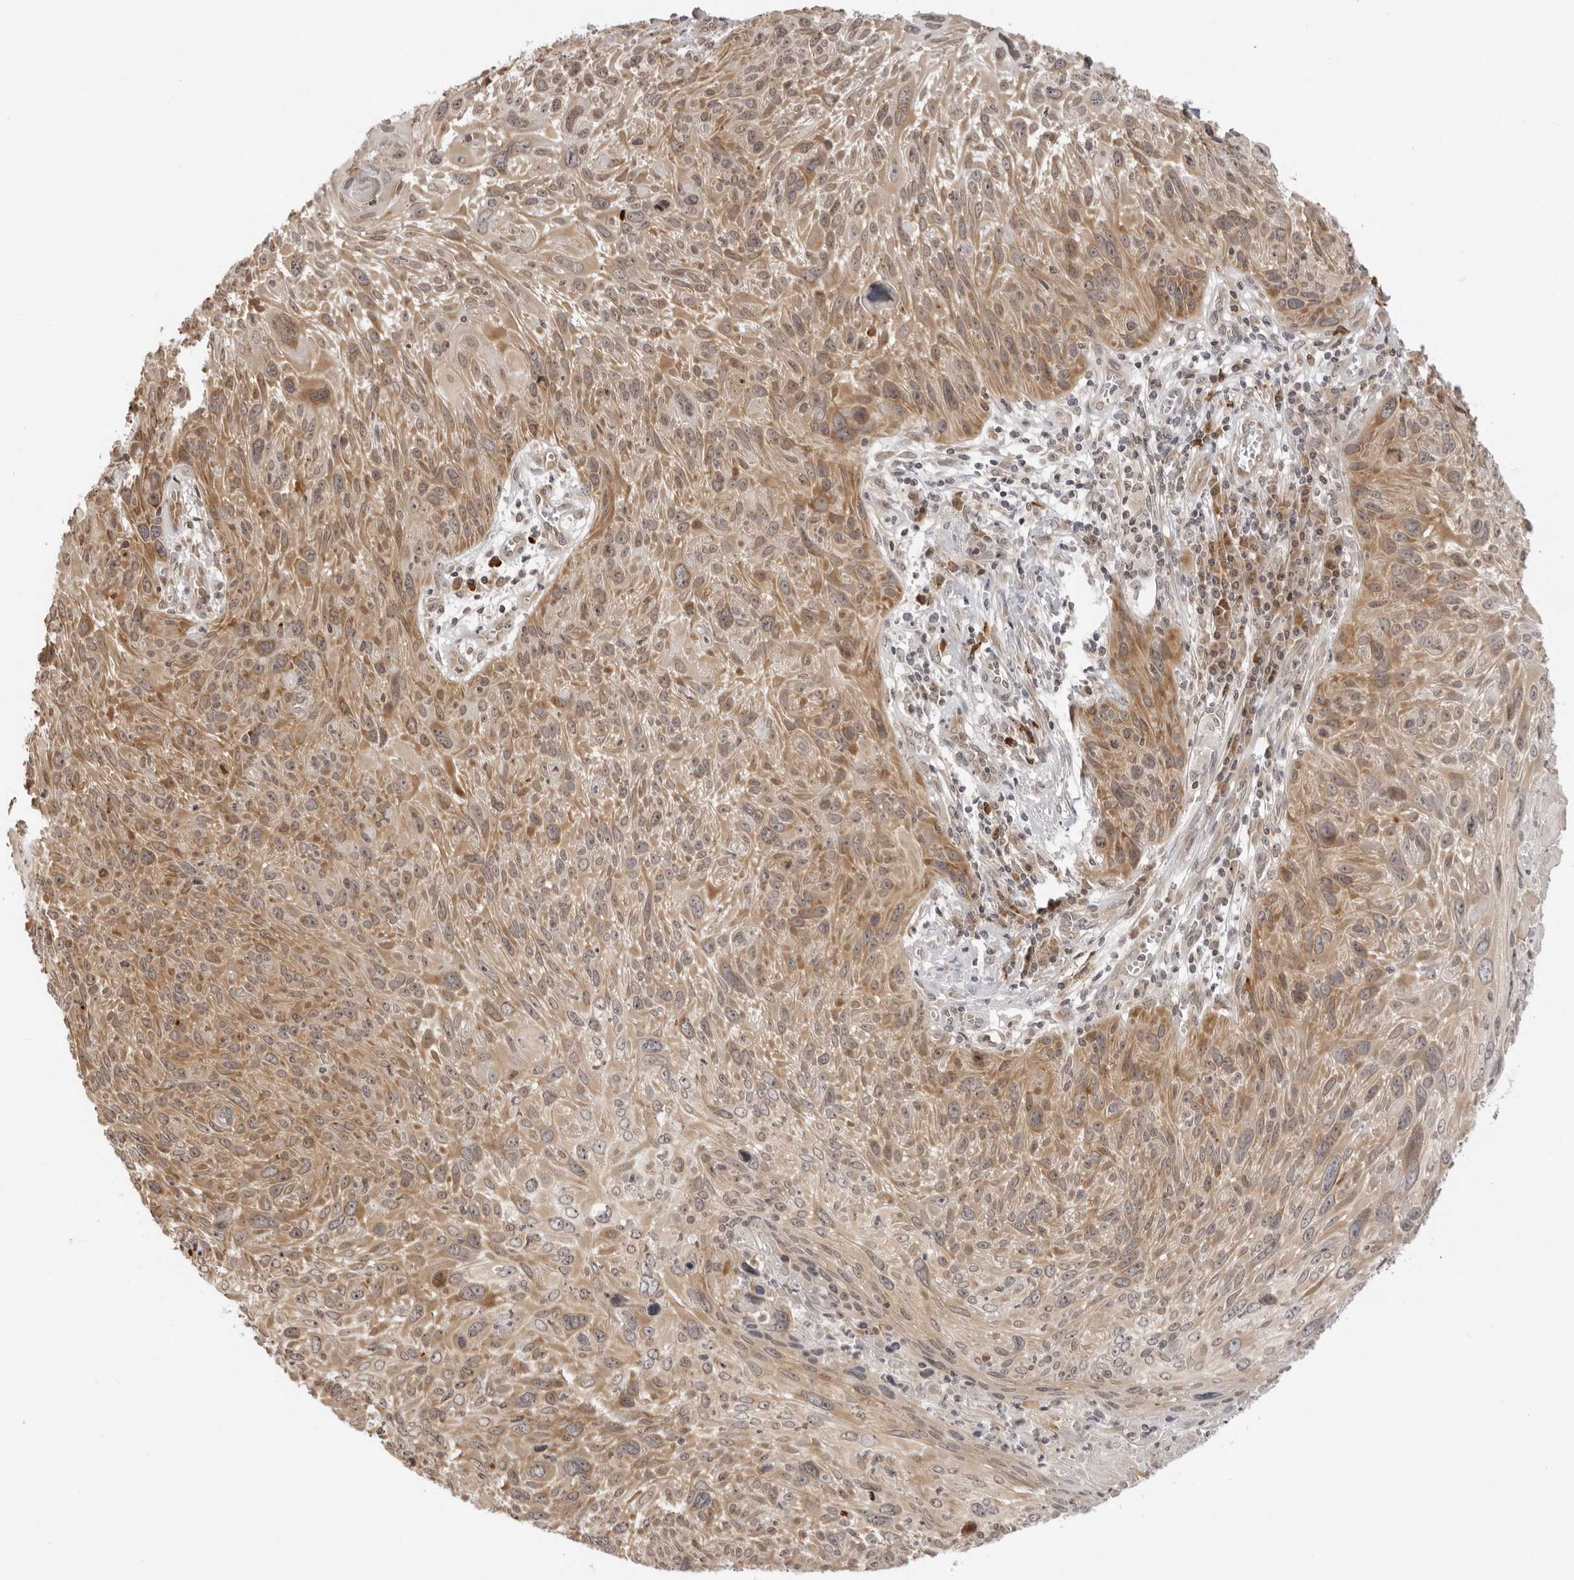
{"staining": {"intensity": "moderate", "quantity": ">75%", "location": "cytoplasmic/membranous"}, "tissue": "cervical cancer", "cell_type": "Tumor cells", "image_type": "cancer", "snomed": [{"axis": "morphology", "description": "Squamous cell carcinoma, NOS"}, {"axis": "topography", "description": "Cervix"}], "caption": "Moderate cytoplasmic/membranous expression is appreciated in approximately >75% of tumor cells in squamous cell carcinoma (cervical). The protein is stained brown, and the nuclei are stained in blue (DAB IHC with brightfield microscopy, high magnification).", "gene": "PRRC2C", "patient": {"sex": "female", "age": 51}}